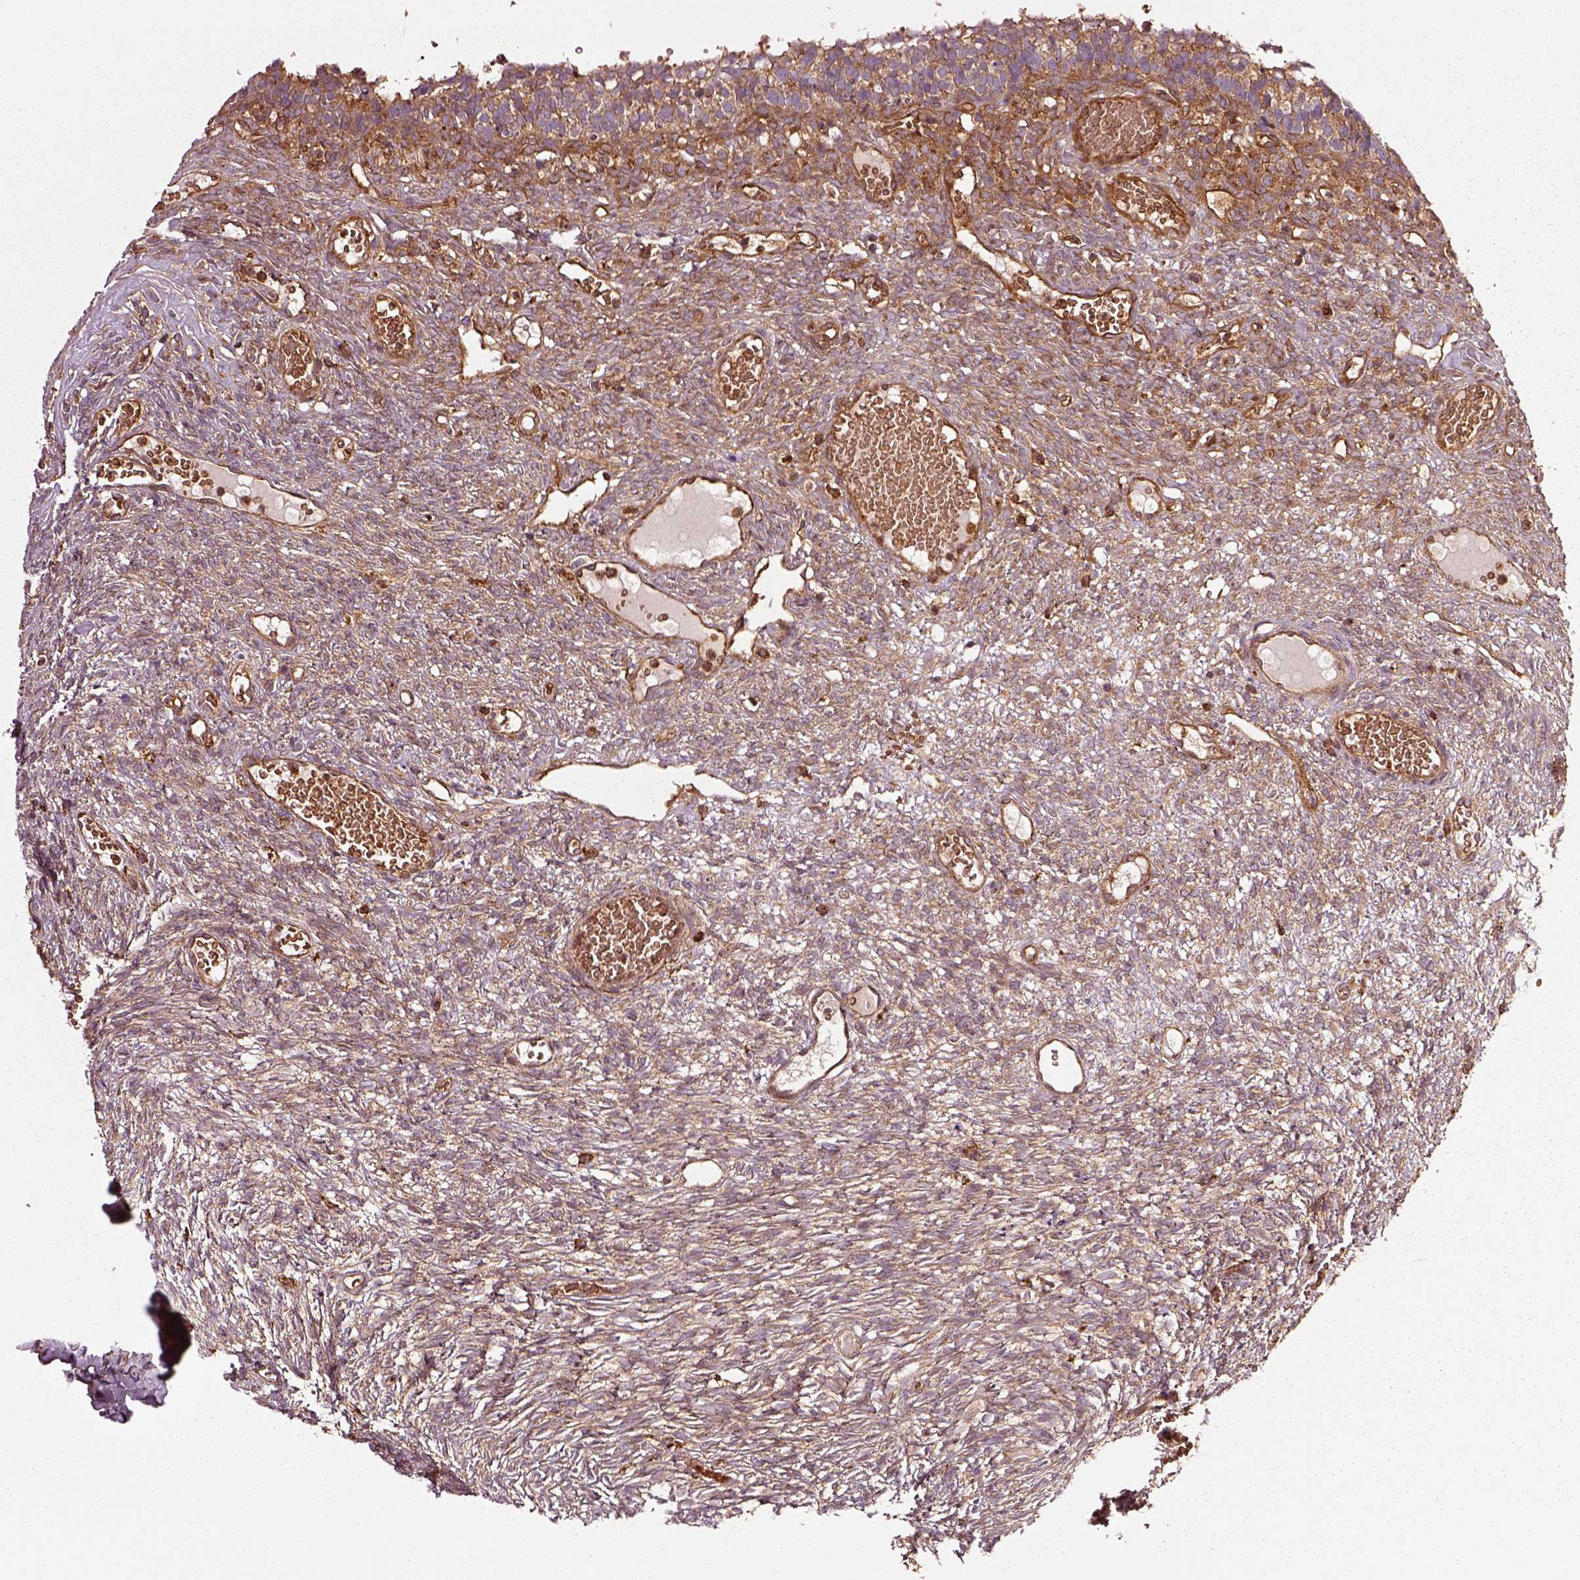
{"staining": {"intensity": "moderate", "quantity": "25%-75%", "location": "cytoplasmic/membranous"}, "tissue": "ovary", "cell_type": "Follicle cells", "image_type": "normal", "snomed": [{"axis": "morphology", "description": "Normal tissue, NOS"}, {"axis": "topography", "description": "Ovary"}], "caption": "A micrograph showing moderate cytoplasmic/membranous positivity in approximately 25%-75% of follicle cells in unremarkable ovary, as visualized by brown immunohistochemical staining.", "gene": "WASHC2A", "patient": {"sex": "female", "age": 34}}